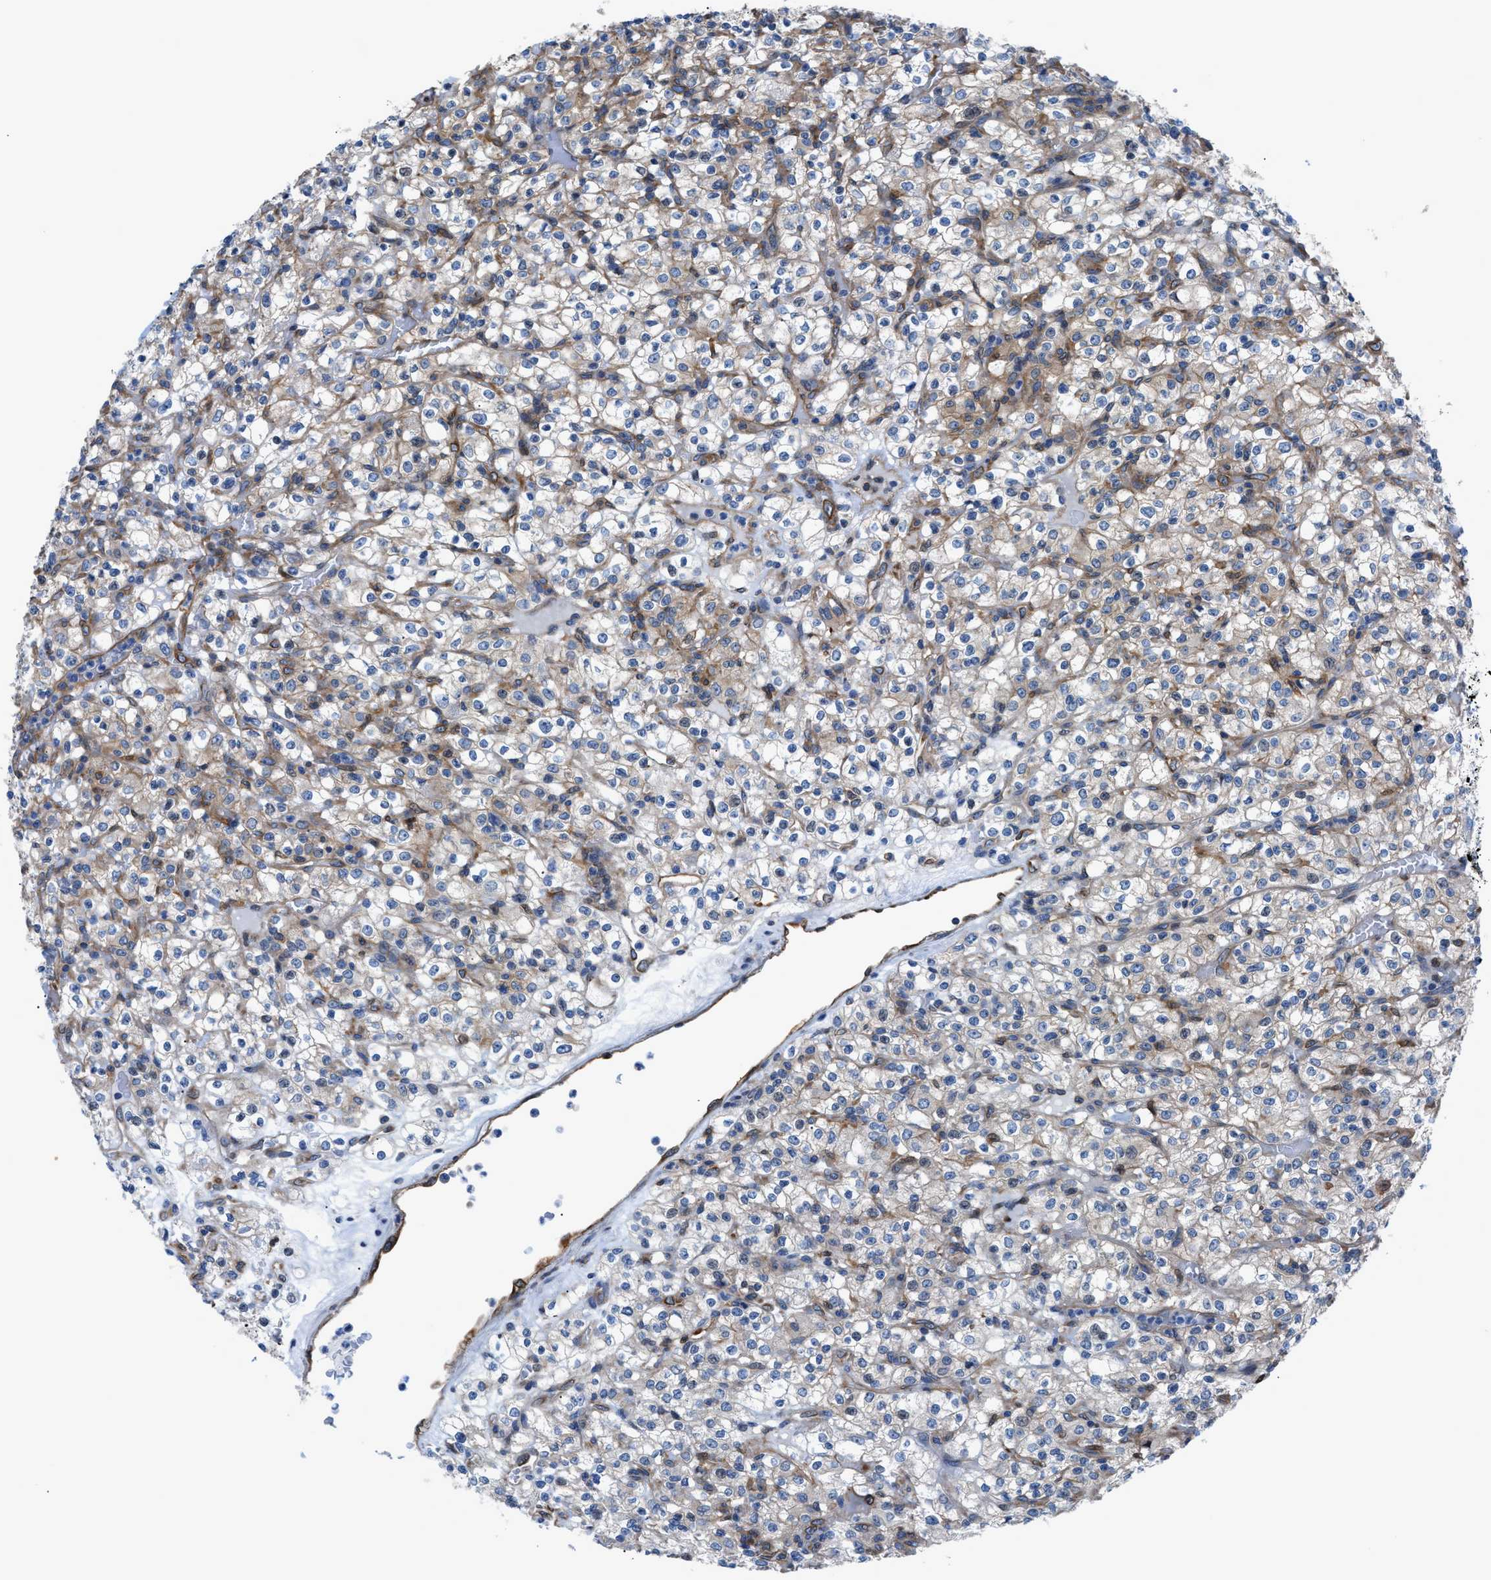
{"staining": {"intensity": "weak", "quantity": "25%-75%", "location": "cytoplasmic/membranous"}, "tissue": "renal cancer", "cell_type": "Tumor cells", "image_type": "cancer", "snomed": [{"axis": "morphology", "description": "Normal tissue, NOS"}, {"axis": "morphology", "description": "Adenocarcinoma, NOS"}, {"axis": "topography", "description": "Kidney"}], "caption": "Immunohistochemical staining of renal adenocarcinoma demonstrates low levels of weak cytoplasmic/membranous protein staining in about 25%-75% of tumor cells.", "gene": "DMAC1", "patient": {"sex": "female", "age": 72}}